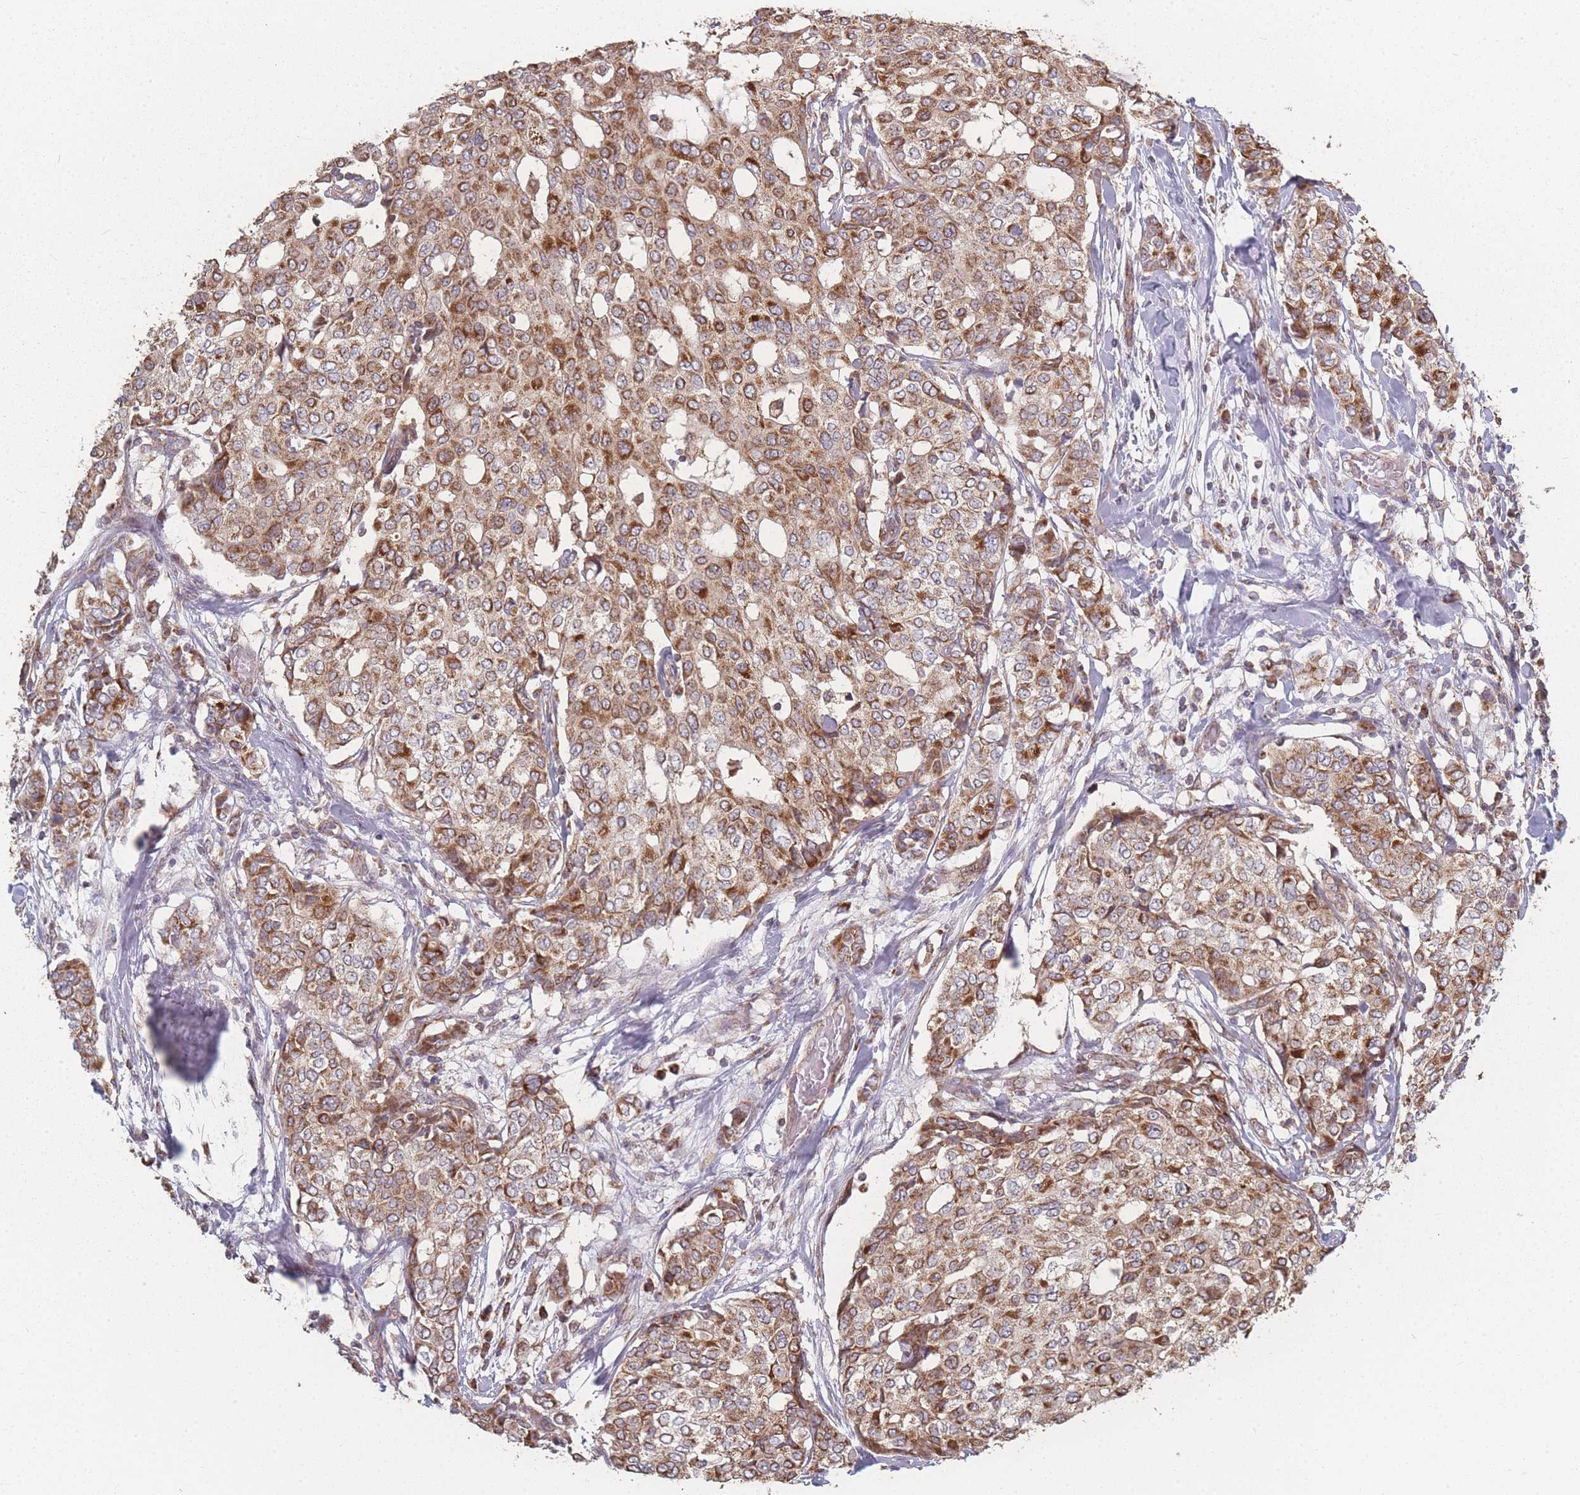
{"staining": {"intensity": "strong", "quantity": ">75%", "location": "cytoplasmic/membranous"}, "tissue": "breast cancer", "cell_type": "Tumor cells", "image_type": "cancer", "snomed": [{"axis": "morphology", "description": "Lobular carcinoma"}, {"axis": "topography", "description": "Breast"}], "caption": "Breast cancer (lobular carcinoma) was stained to show a protein in brown. There is high levels of strong cytoplasmic/membranous positivity in about >75% of tumor cells.", "gene": "PSMB3", "patient": {"sex": "female", "age": 51}}